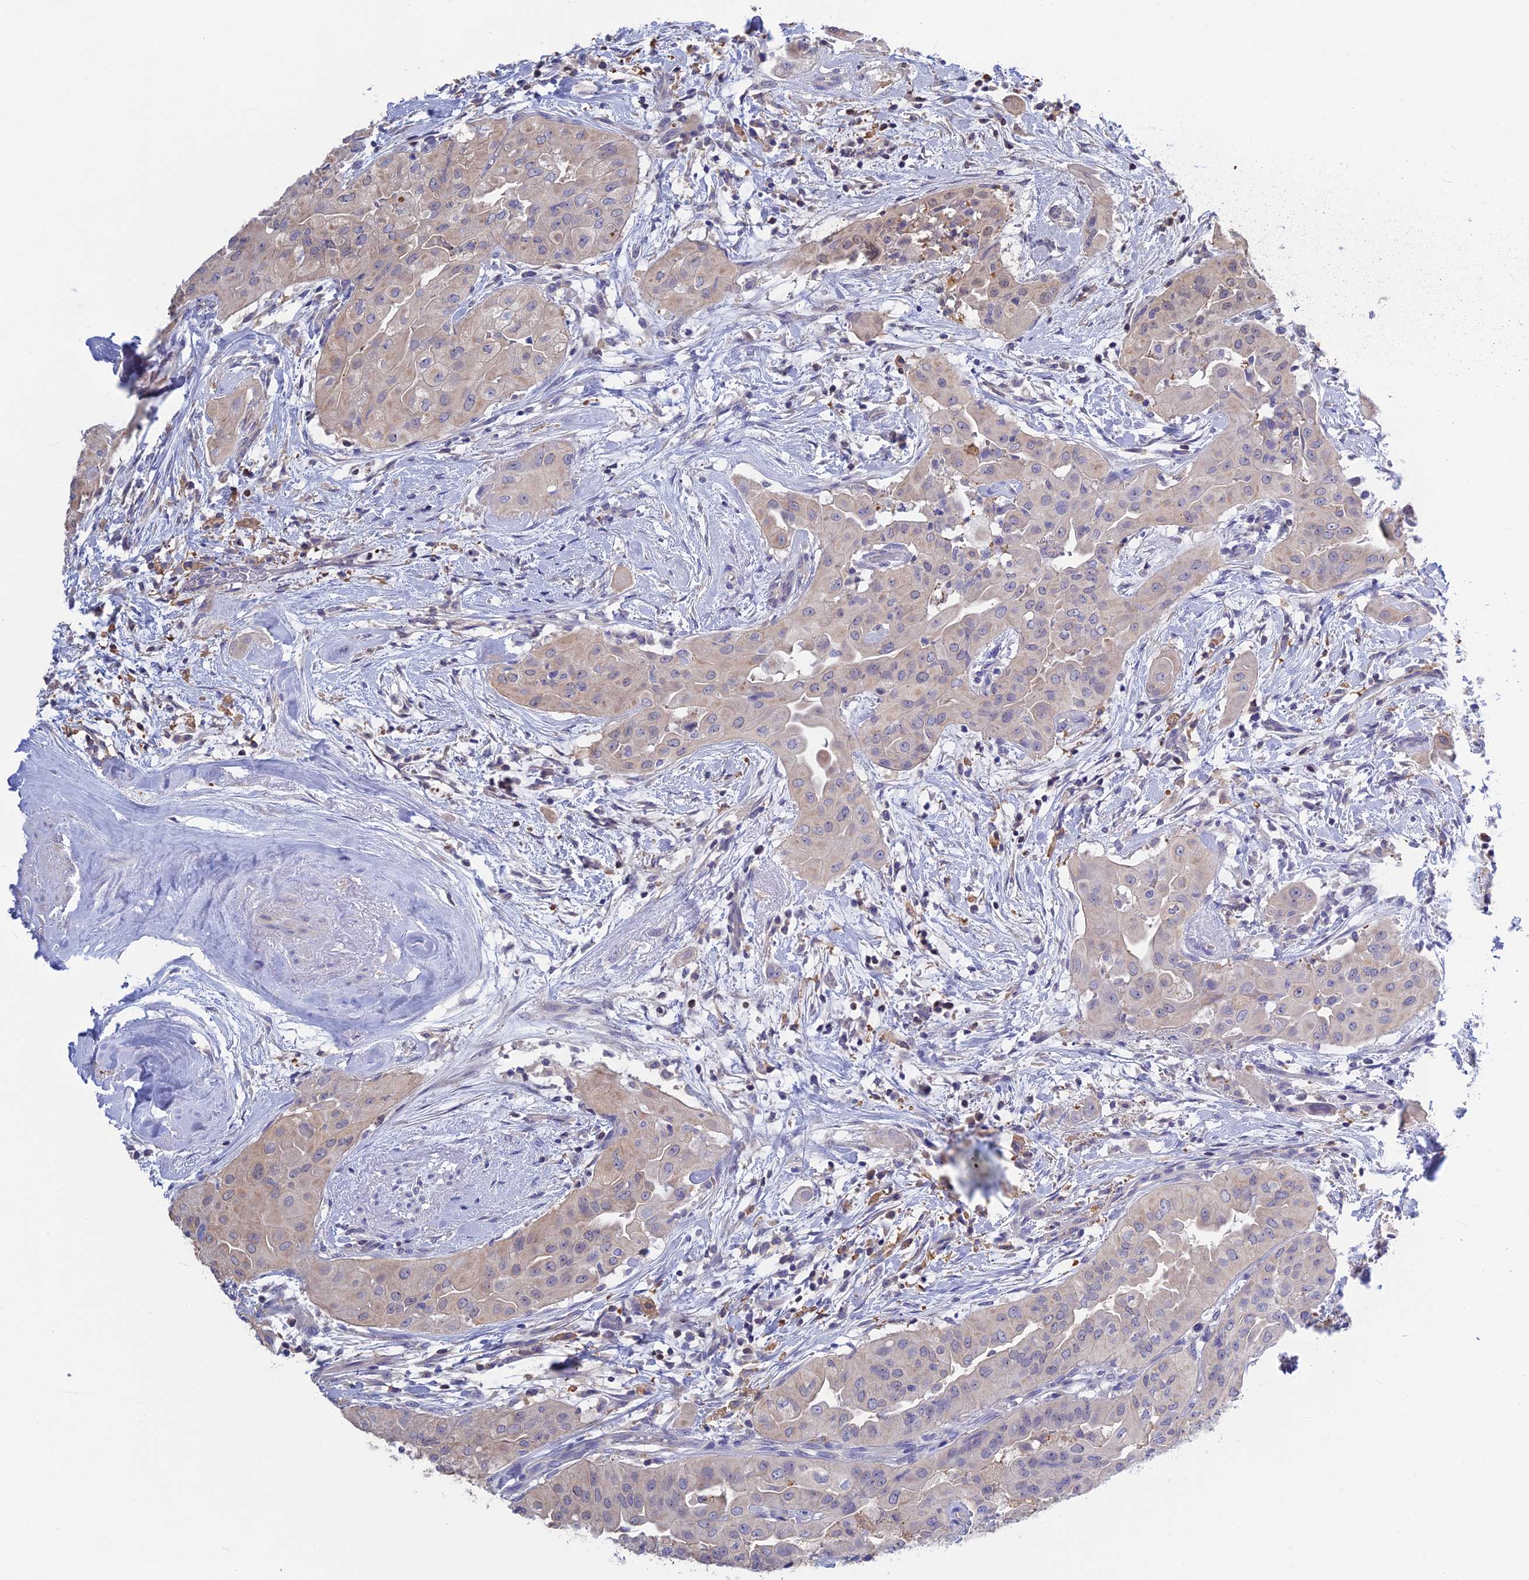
{"staining": {"intensity": "negative", "quantity": "none", "location": "none"}, "tissue": "thyroid cancer", "cell_type": "Tumor cells", "image_type": "cancer", "snomed": [{"axis": "morphology", "description": "Papillary adenocarcinoma, NOS"}, {"axis": "topography", "description": "Thyroid gland"}], "caption": "Thyroid cancer was stained to show a protein in brown. There is no significant positivity in tumor cells.", "gene": "SNAP91", "patient": {"sex": "female", "age": 59}}